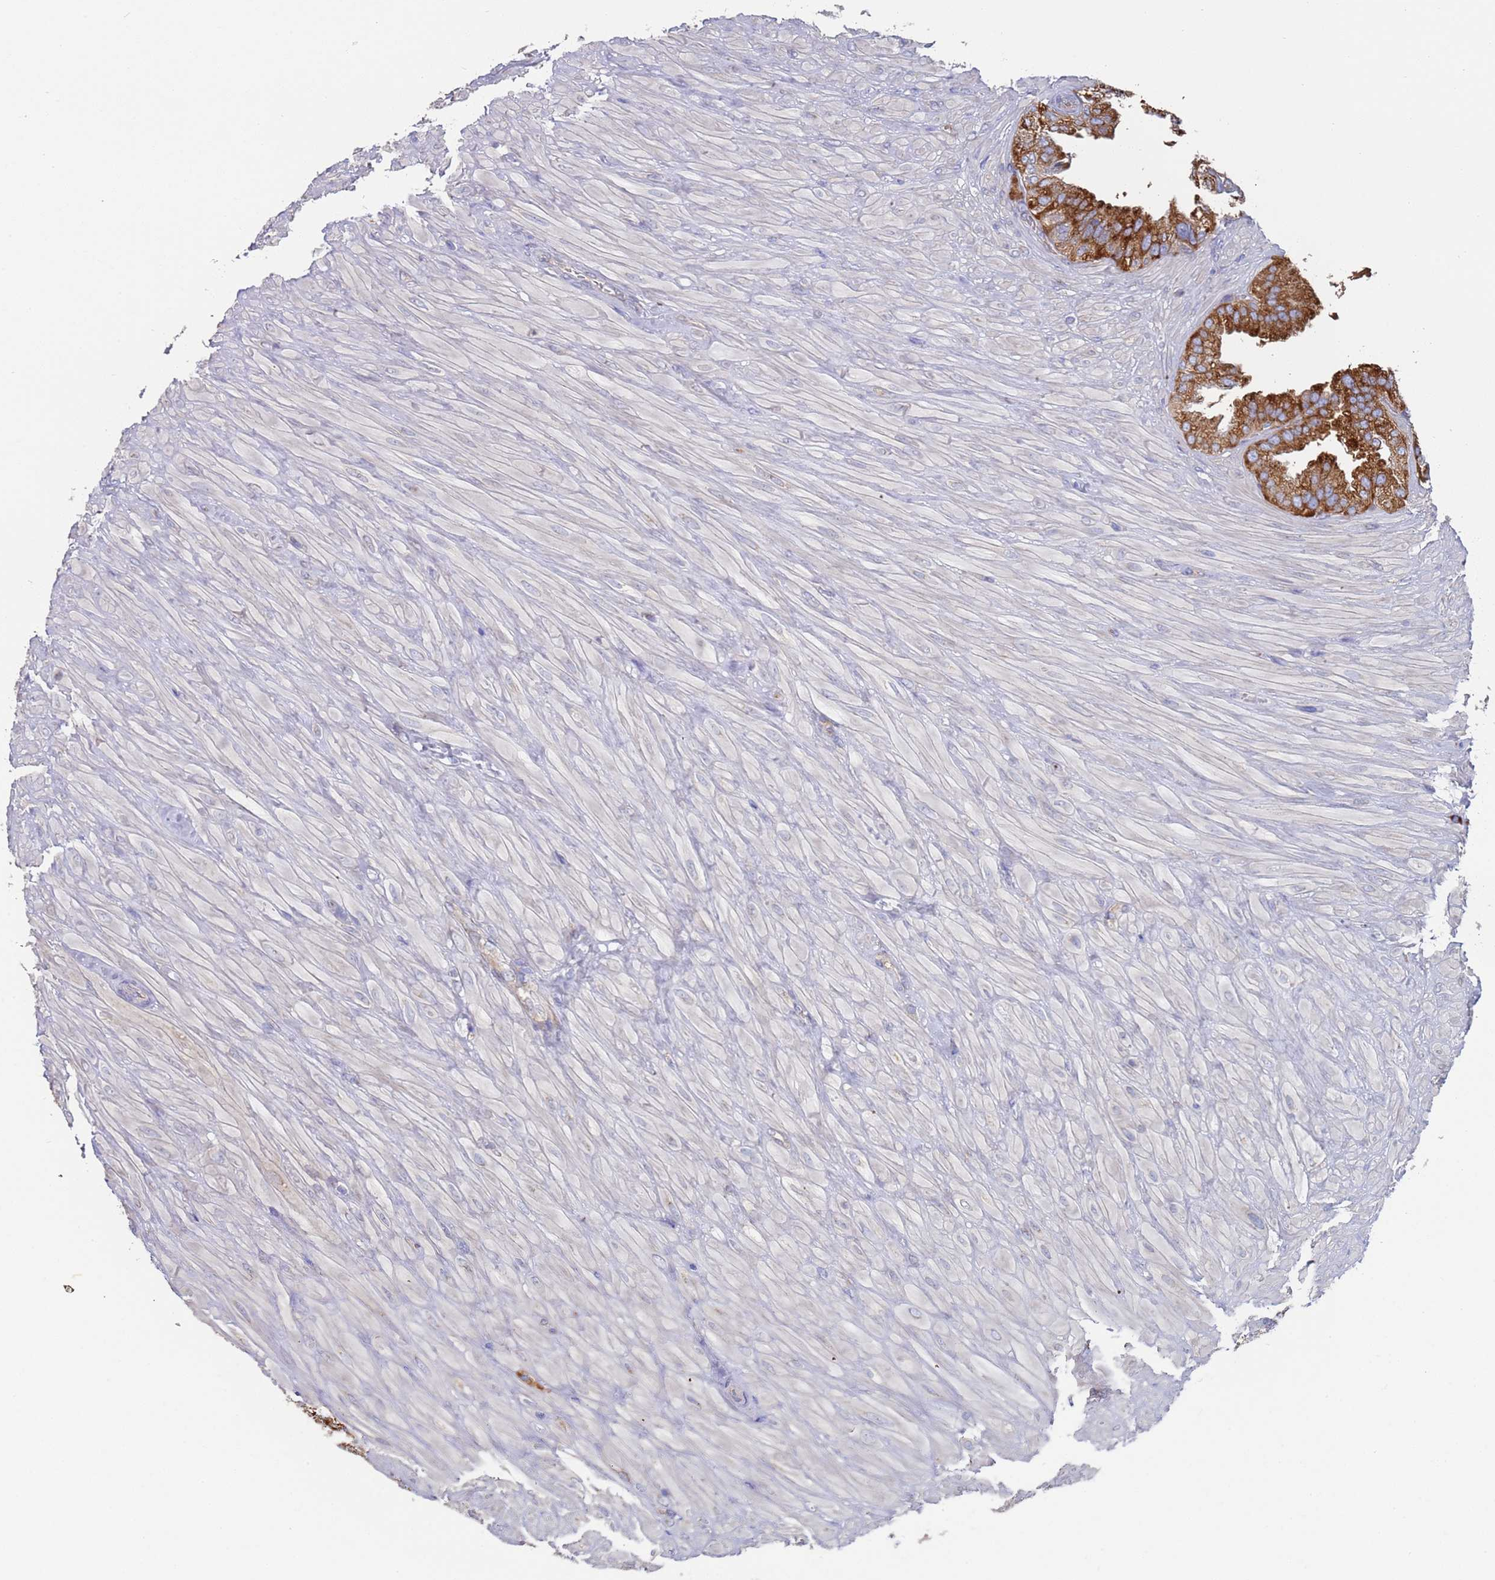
{"staining": {"intensity": "strong", "quantity": ">75%", "location": "cytoplasmic/membranous"}, "tissue": "seminal vesicle", "cell_type": "Glandular cells", "image_type": "normal", "snomed": [{"axis": "morphology", "description": "Normal tissue, NOS"}, {"axis": "topography", "description": "Seminal veicle"}, {"axis": "topography", "description": "Peripheral nerve tissue"}], "caption": "Seminal vesicle was stained to show a protein in brown. There is high levels of strong cytoplasmic/membranous positivity in about >75% of glandular cells.", "gene": "ENSG00000286098", "patient": {"sex": "male", "age": 63}}